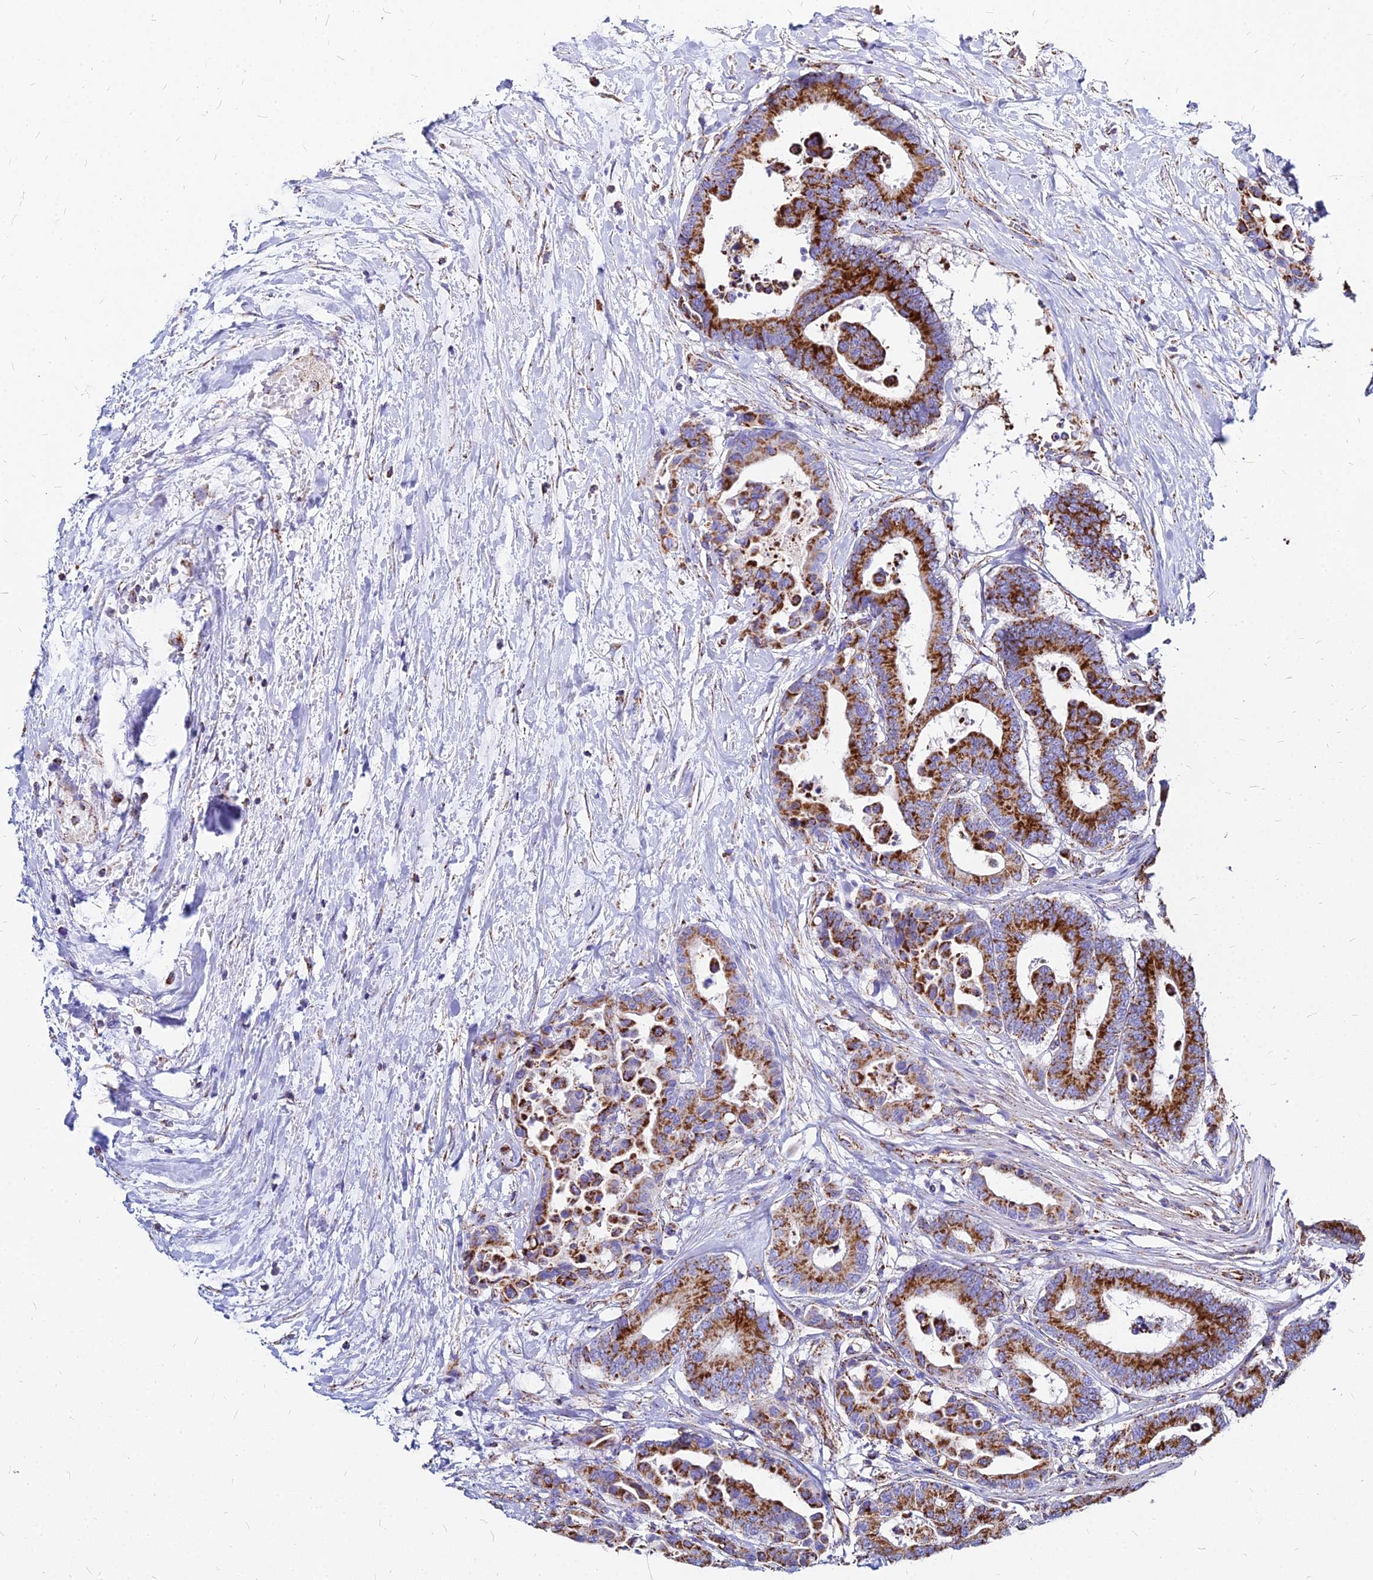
{"staining": {"intensity": "strong", "quantity": ">75%", "location": "cytoplasmic/membranous"}, "tissue": "colorectal cancer", "cell_type": "Tumor cells", "image_type": "cancer", "snomed": [{"axis": "morphology", "description": "Normal tissue, NOS"}, {"axis": "morphology", "description": "Adenocarcinoma, NOS"}, {"axis": "topography", "description": "Colon"}], "caption": "IHC micrograph of neoplastic tissue: human adenocarcinoma (colorectal) stained using IHC reveals high levels of strong protein expression localized specifically in the cytoplasmic/membranous of tumor cells, appearing as a cytoplasmic/membranous brown color.", "gene": "DLD", "patient": {"sex": "male", "age": 82}}